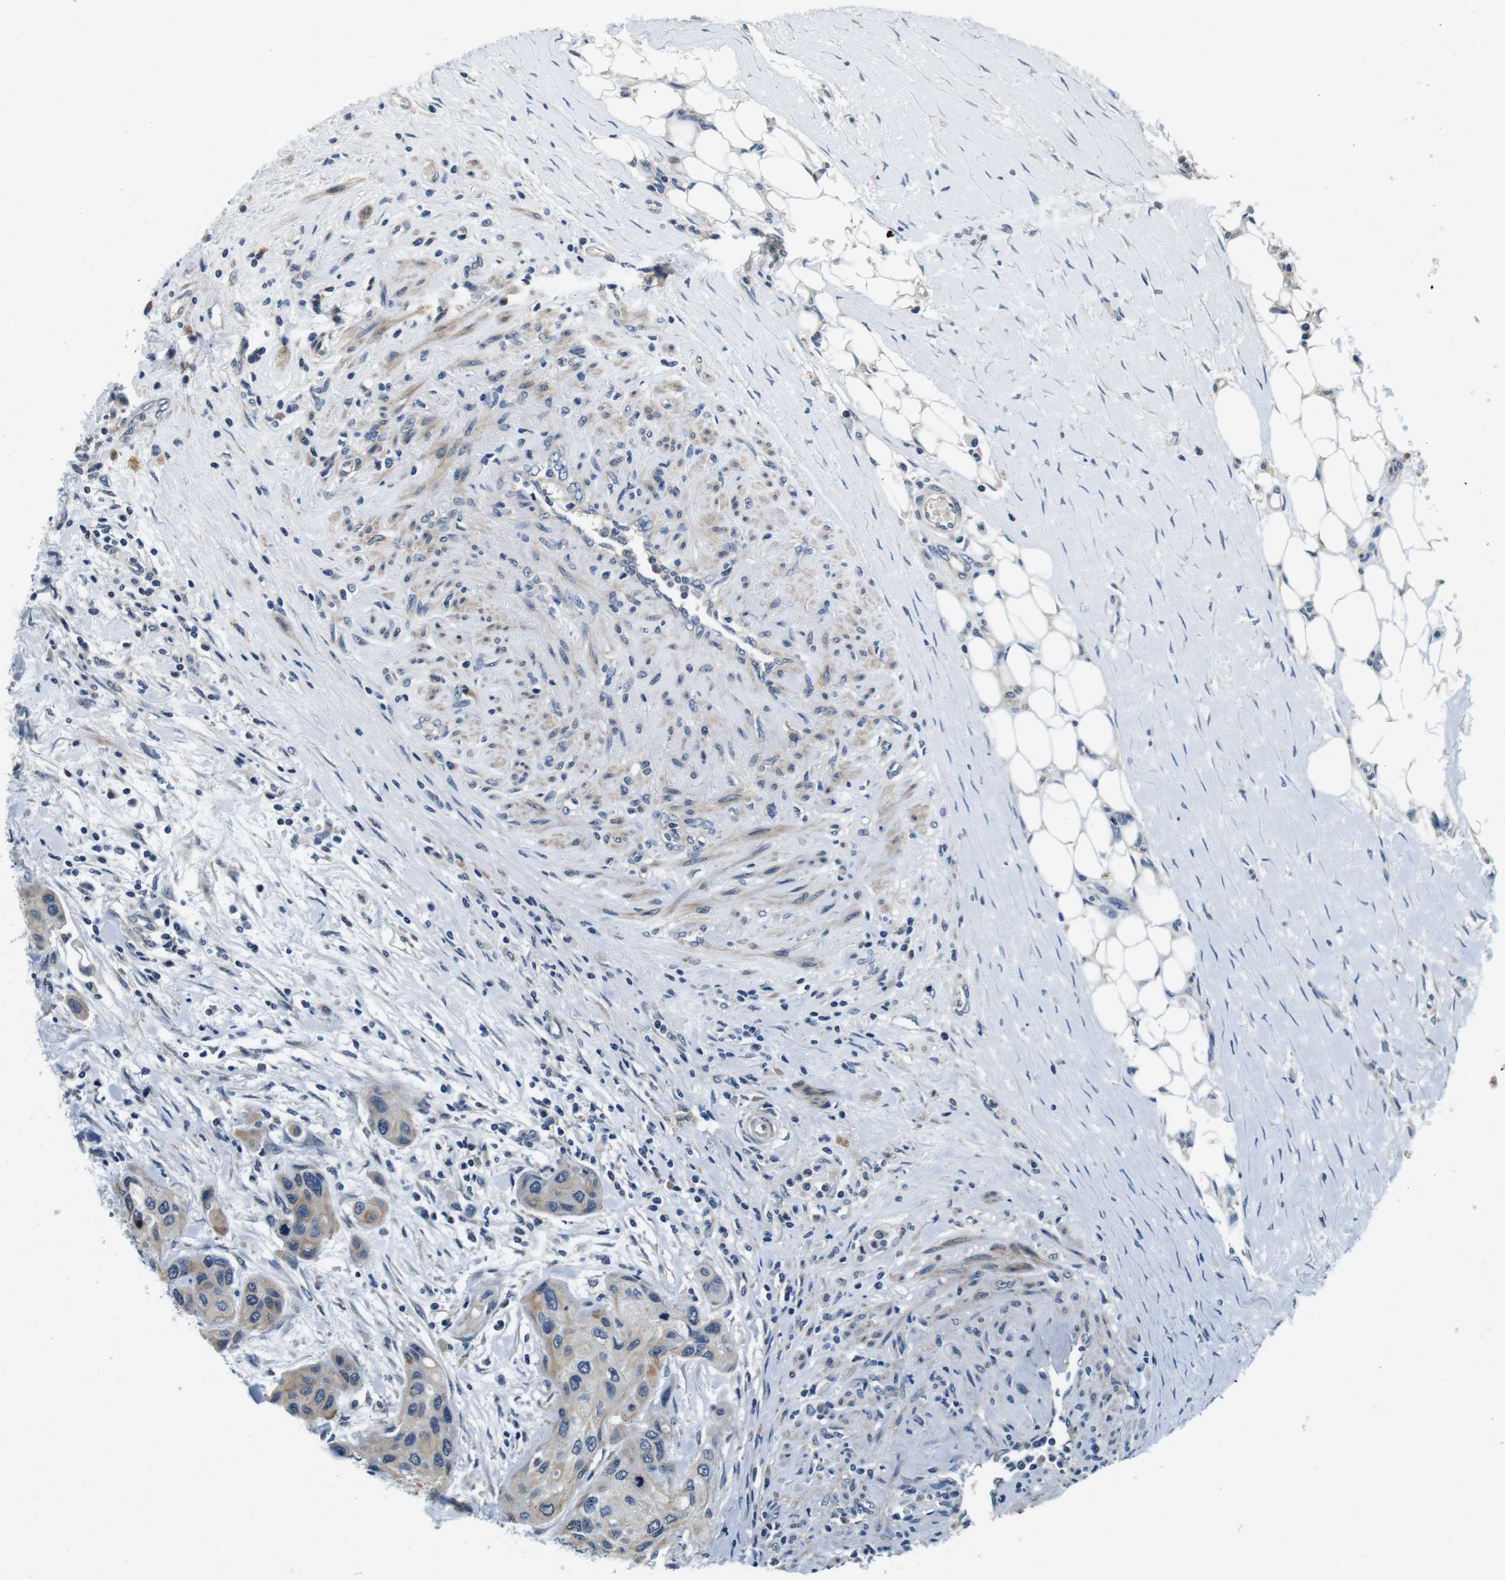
{"staining": {"intensity": "weak", "quantity": ">75%", "location": "cytoplasmic/membranous"}, "tissue": "urothelial cancer", "cell_type": "Tumor cells", "image_type": "cancer", "snomed": [{"axis": "morphology", "description": "Urothelial carcinoma, High grade"}, {"axis": "topography", "description": "Urinary bladder"}], "caption": "Immunohistochemical staining of human urothelial cancer demonstrates low levels of weak cytoplasmic/membranous positivity in about >75% of tumor cells. Using DAB (brown) and hematoxylin (blue) stains, captured at high magnification using brightfield microscopy.", "gene": "DTNA", "patient": {"sex": "female", "age": 56}}